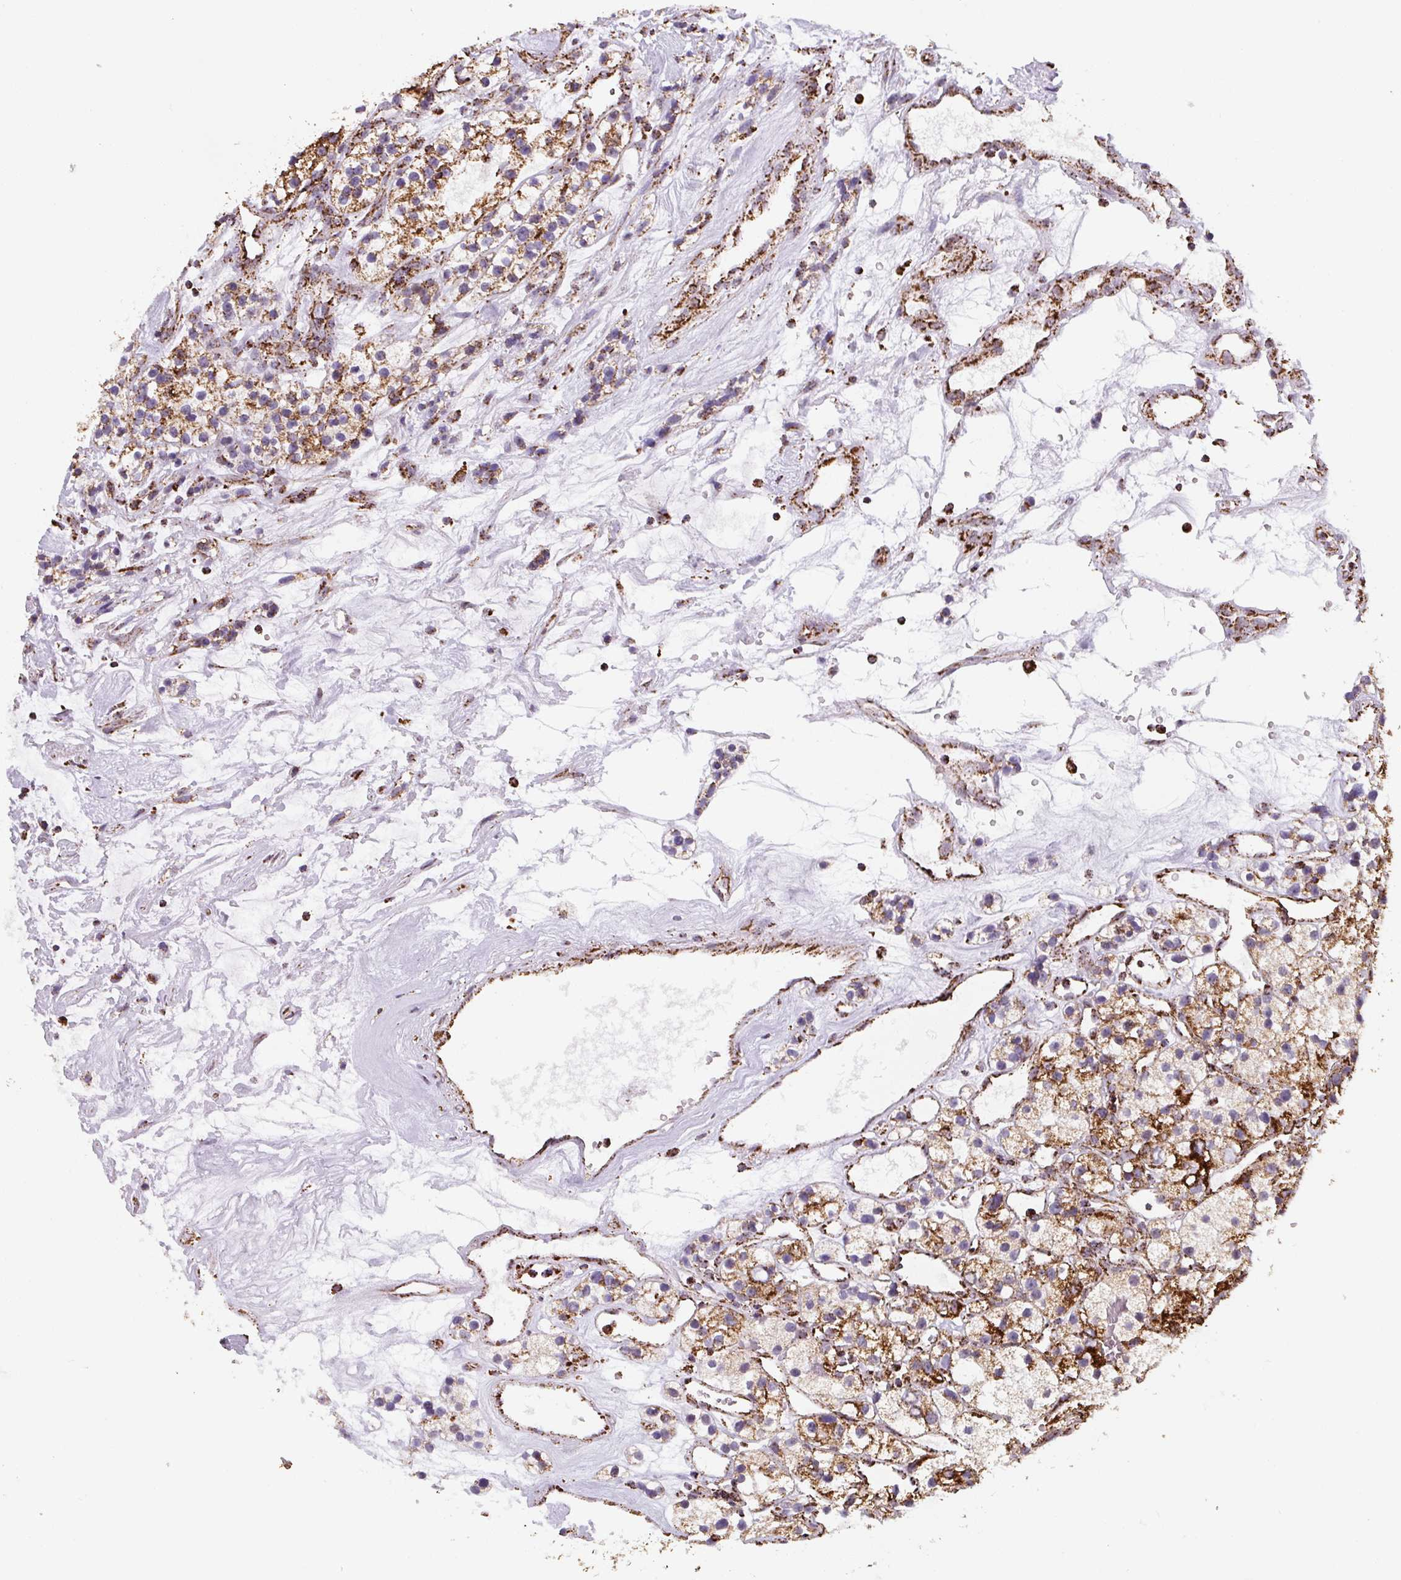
{"staining": {"intensity": "moderate", "quantity": ">75%", "location": "cytoplasmic/membranous"}, "tissue": "renal cancer", "cell_type": "Tumor cells", "image_type": "cancer", "snomed": [{"axis": "morphology", "description": "Adenocarcinoma, NOS"}, {"axis": "topography", "description": "Kidney"}], "caption": "There is medium levels of moderate cytoplasmic/membranous staining in tumor cells of adenocarcinoma (renal), as demonstrated by immunohistochemical staining (brown color).", "gene": "ATP5F1A", "patient": {"sex": "female", "age": 57}}